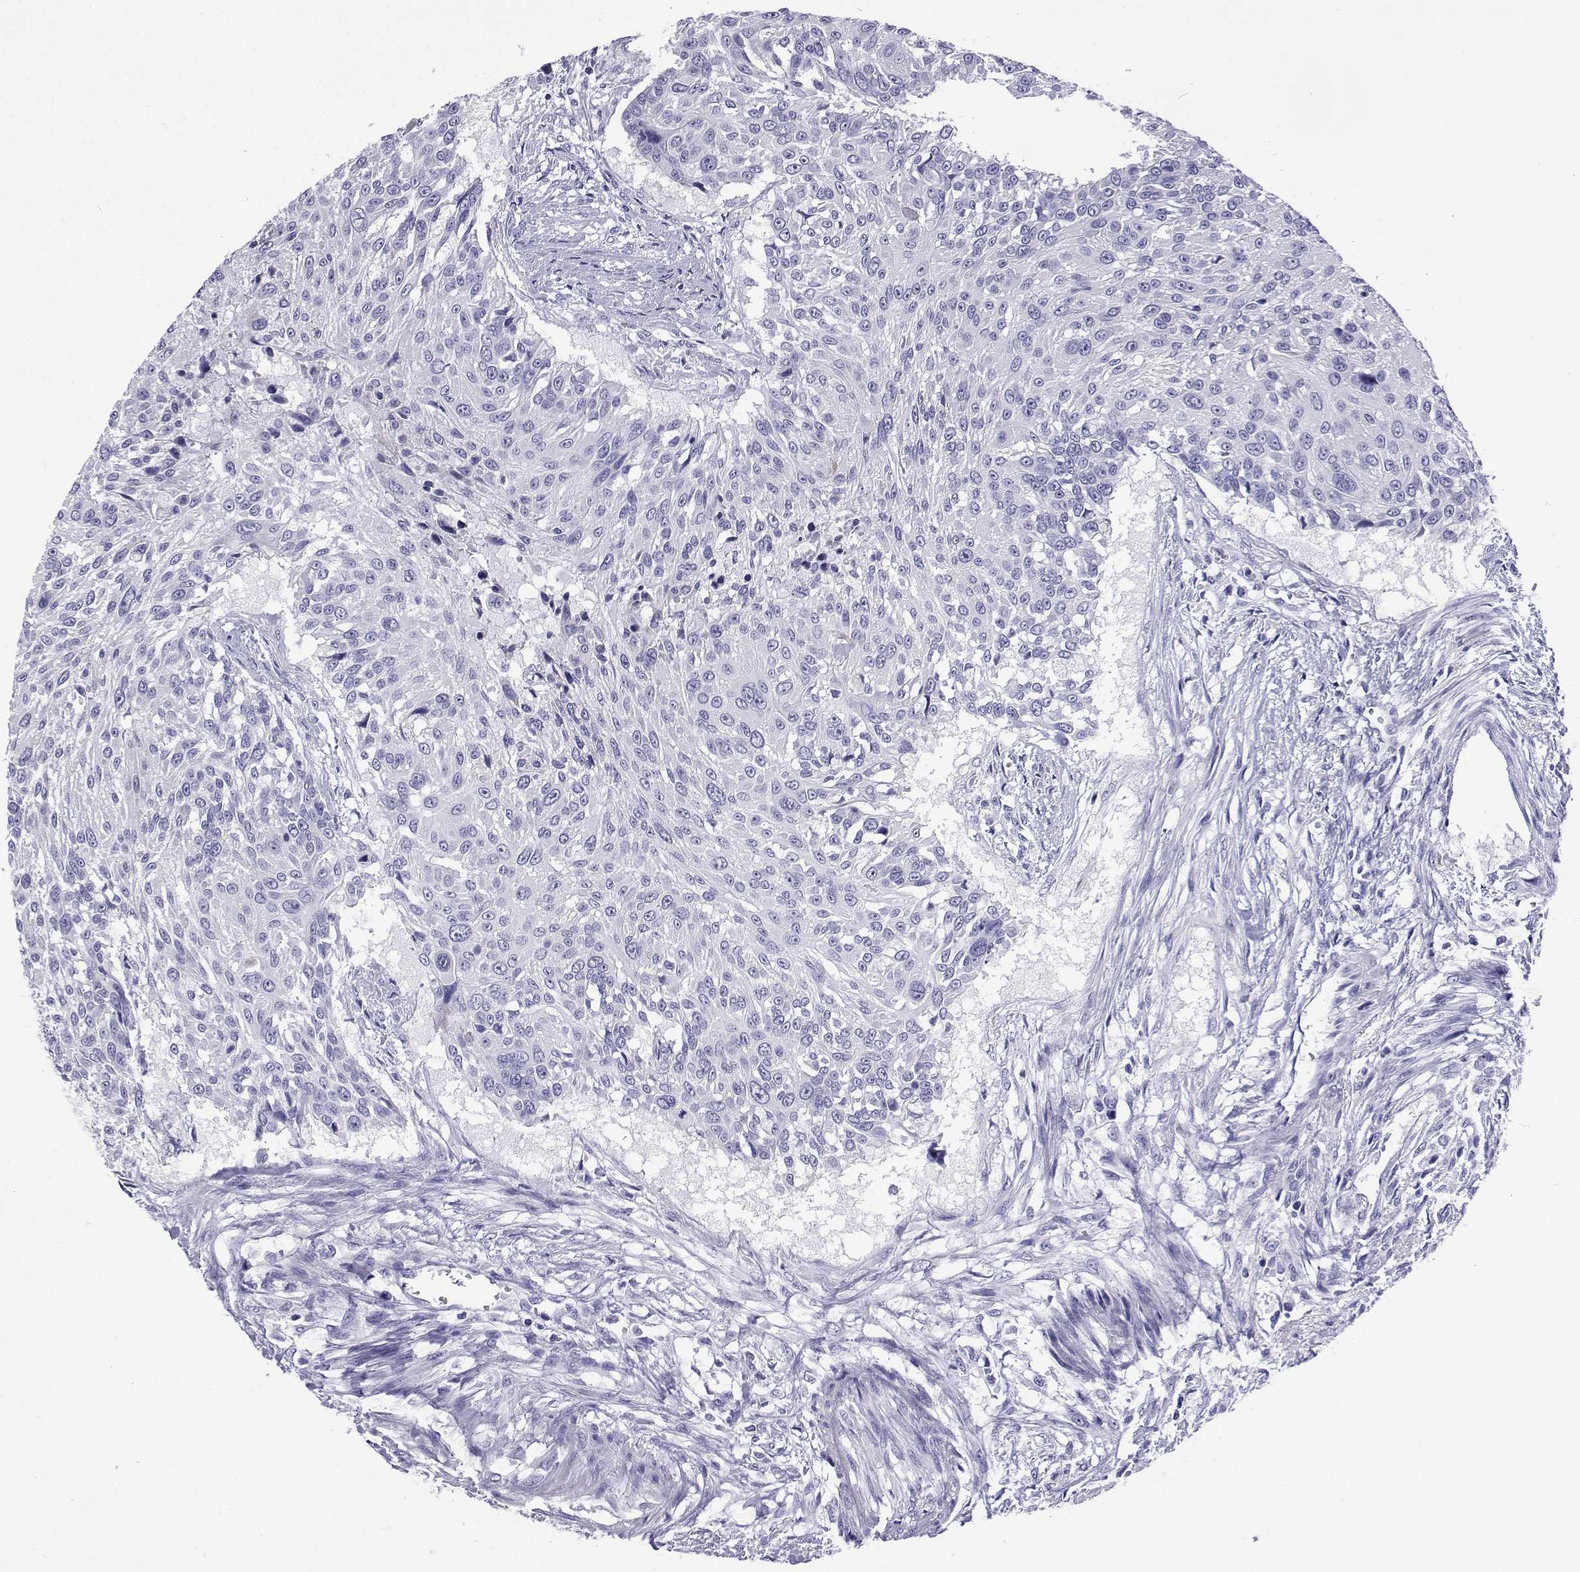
{"staining": {"intensity": "negative", "quantity": "none", "location": "none"}, "tissue": "urothelial cancer", "cell_type": "Tumor cells", "image_type": "cancer", "snomed": [{"axis": "morphology", "description": "Urothelial carcinoma, NOS"}, {"axis": "topography", "description": "Urinary bladder"}], "caption": "Protein analysis of urothelial cancer exhibits no significant expression in tumor cells. (DAB IHC, high magnification).", "gene": "UMODL1", "patient": {"sex": "male", "age": 55}}